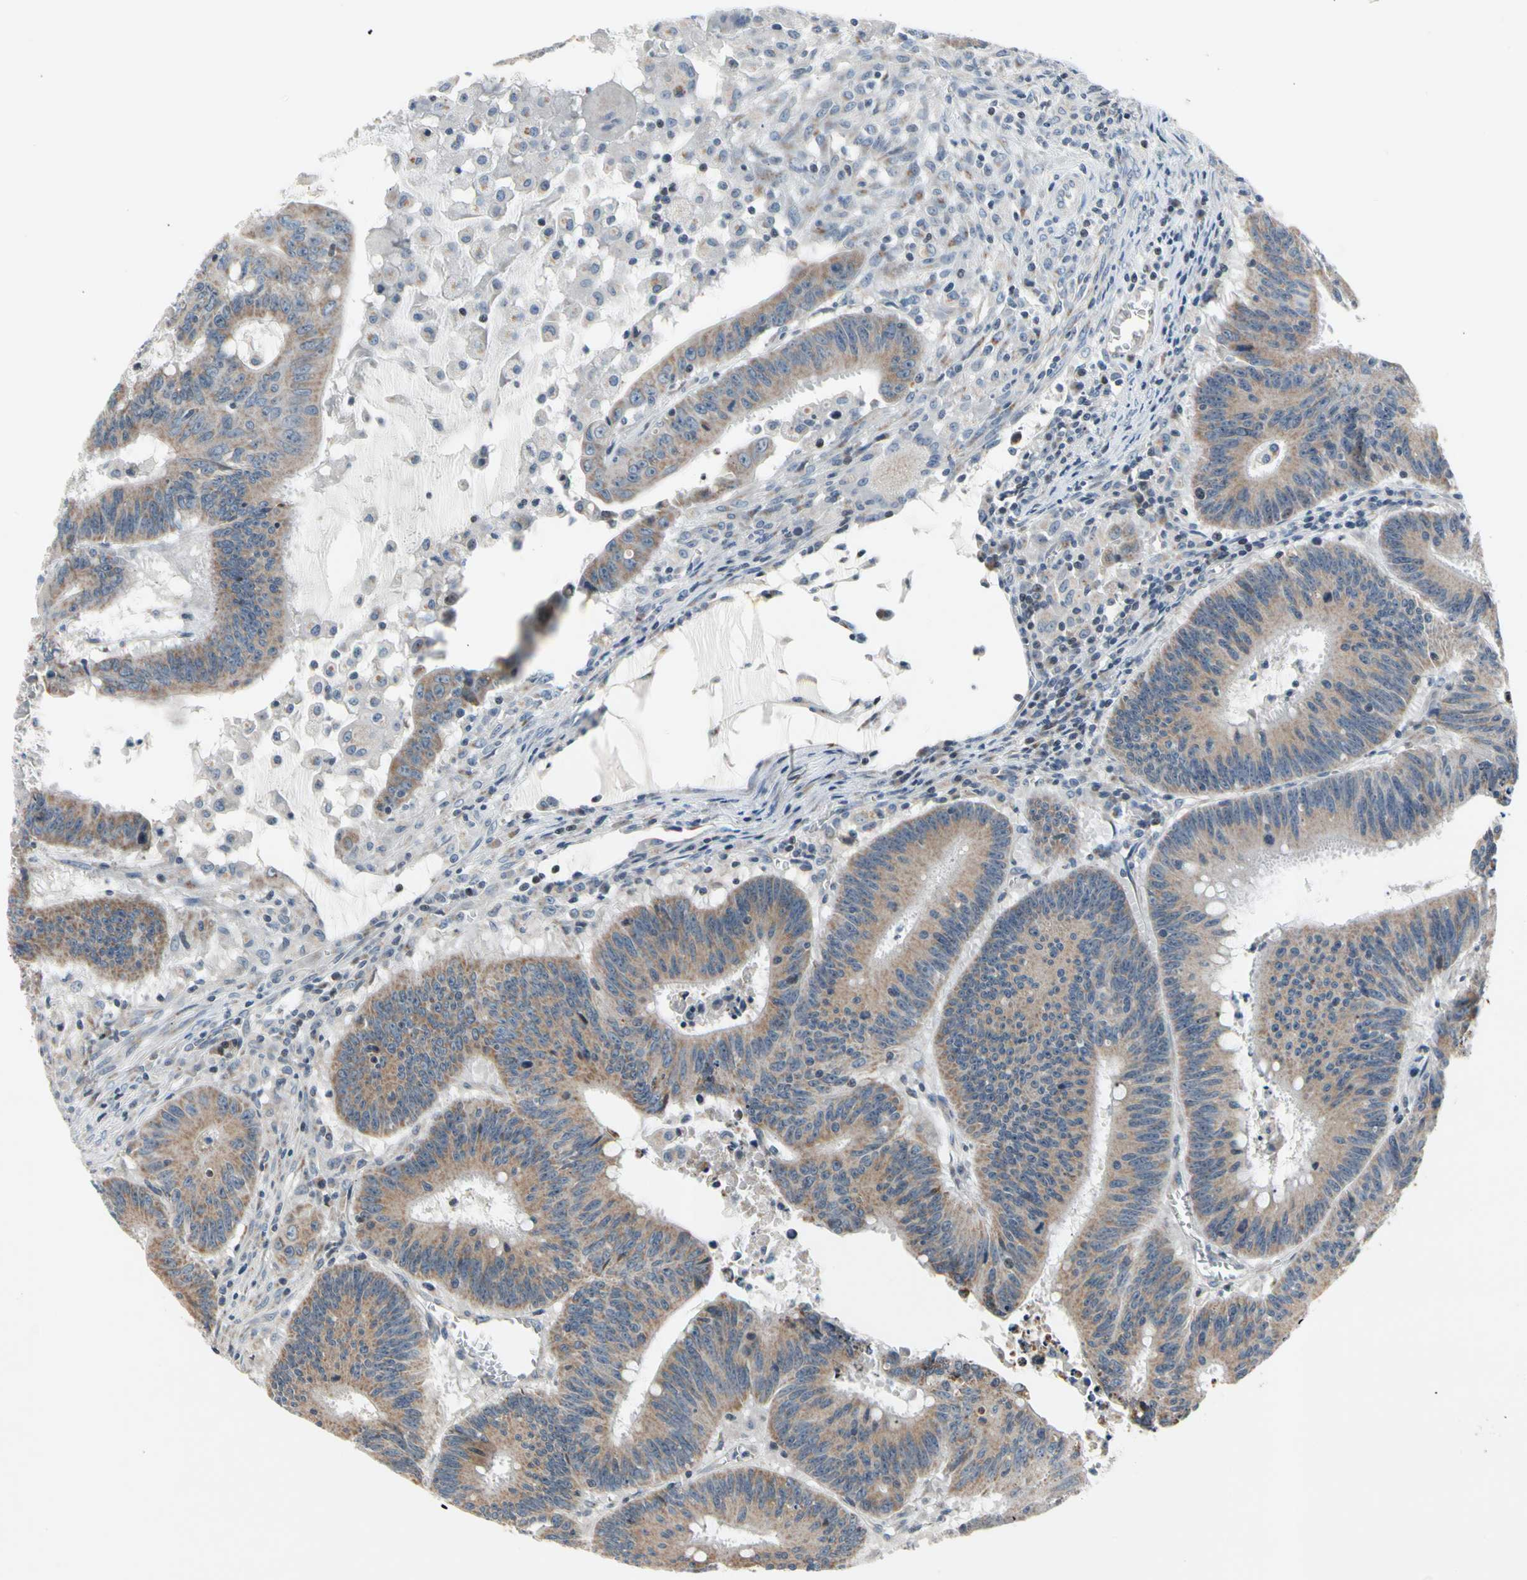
{"staining": {"intensity": "weak", "quantity": ">75%", "location": "cytoplasmic/membranous"}, "tissue": "colorectal cancer", "cell_type": "Tumor cells", "image_type": "cancer", "snomed": [{"axis": "morphology", "description": "Adenocarcinoma, NOS"}, {"axis": "topography", "description": "Colon"}], "caption": "The immunohistochemical stain highlights weak cytoplasmic/membranous expression in tumor cells of colorectal adenocarcinoma tissue.", "gene": "SOX30", "patient": {"sex": "male", "age": 45}}